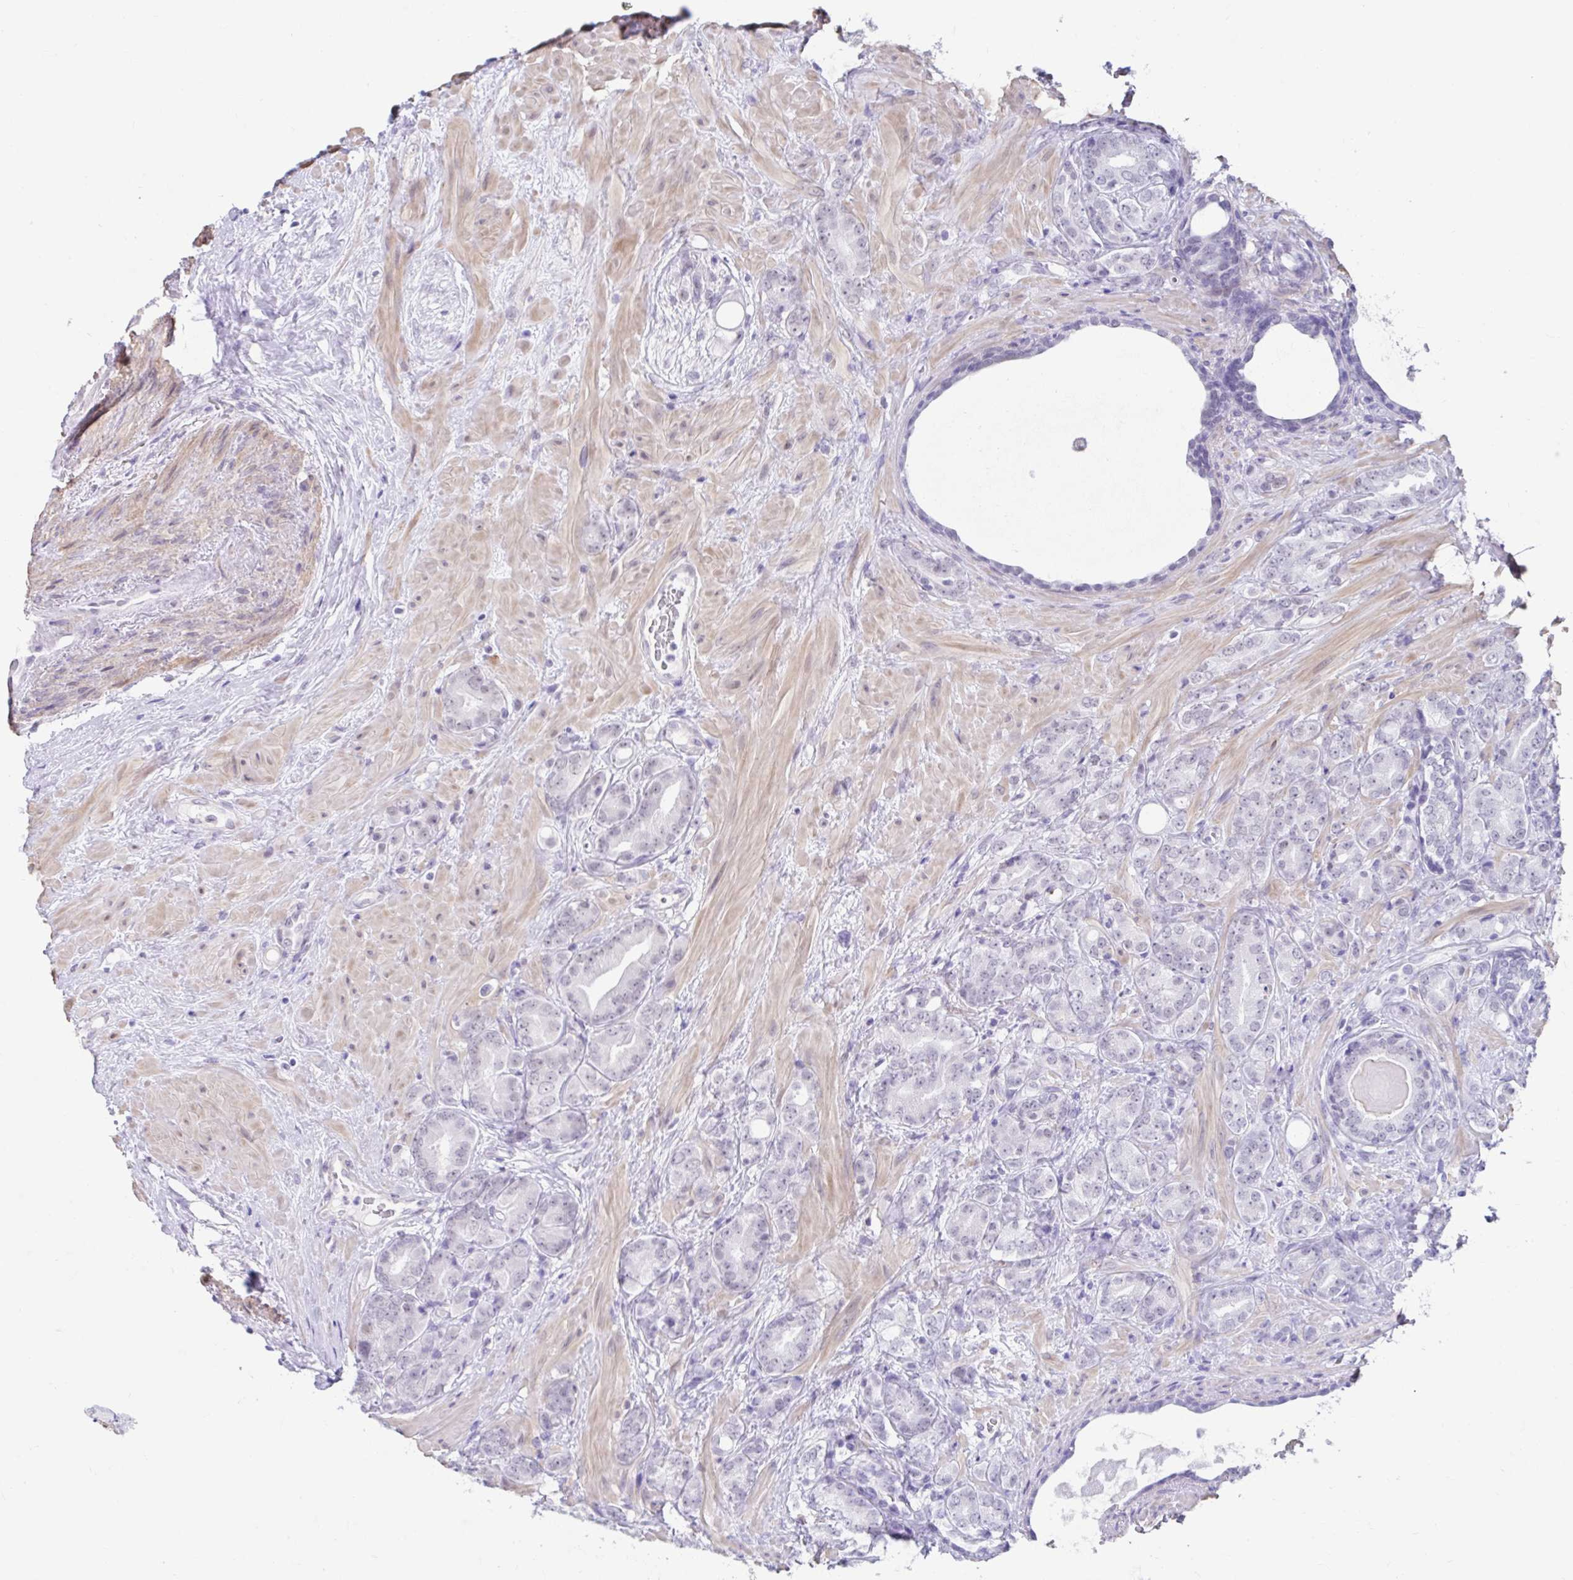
{"staining": {"intensity": "negative", "quantity": "none", "location": "none"}, "tissue": "prostate cancer", "cell_type": "Tumor cells", "image_type": "cancer", "snomed": [{"axis": "morphology", "description": "Adenocarcinoma, High grade"}, {"axis": "topography", "description": "Prostate"}], "caption": "Immunohistochemical staining of prostate high-grade adenocarcinoma shows no significant expression in tumor cells.", "gene": "DCAF17", "patient": {"sex": "male", "age": 62}}